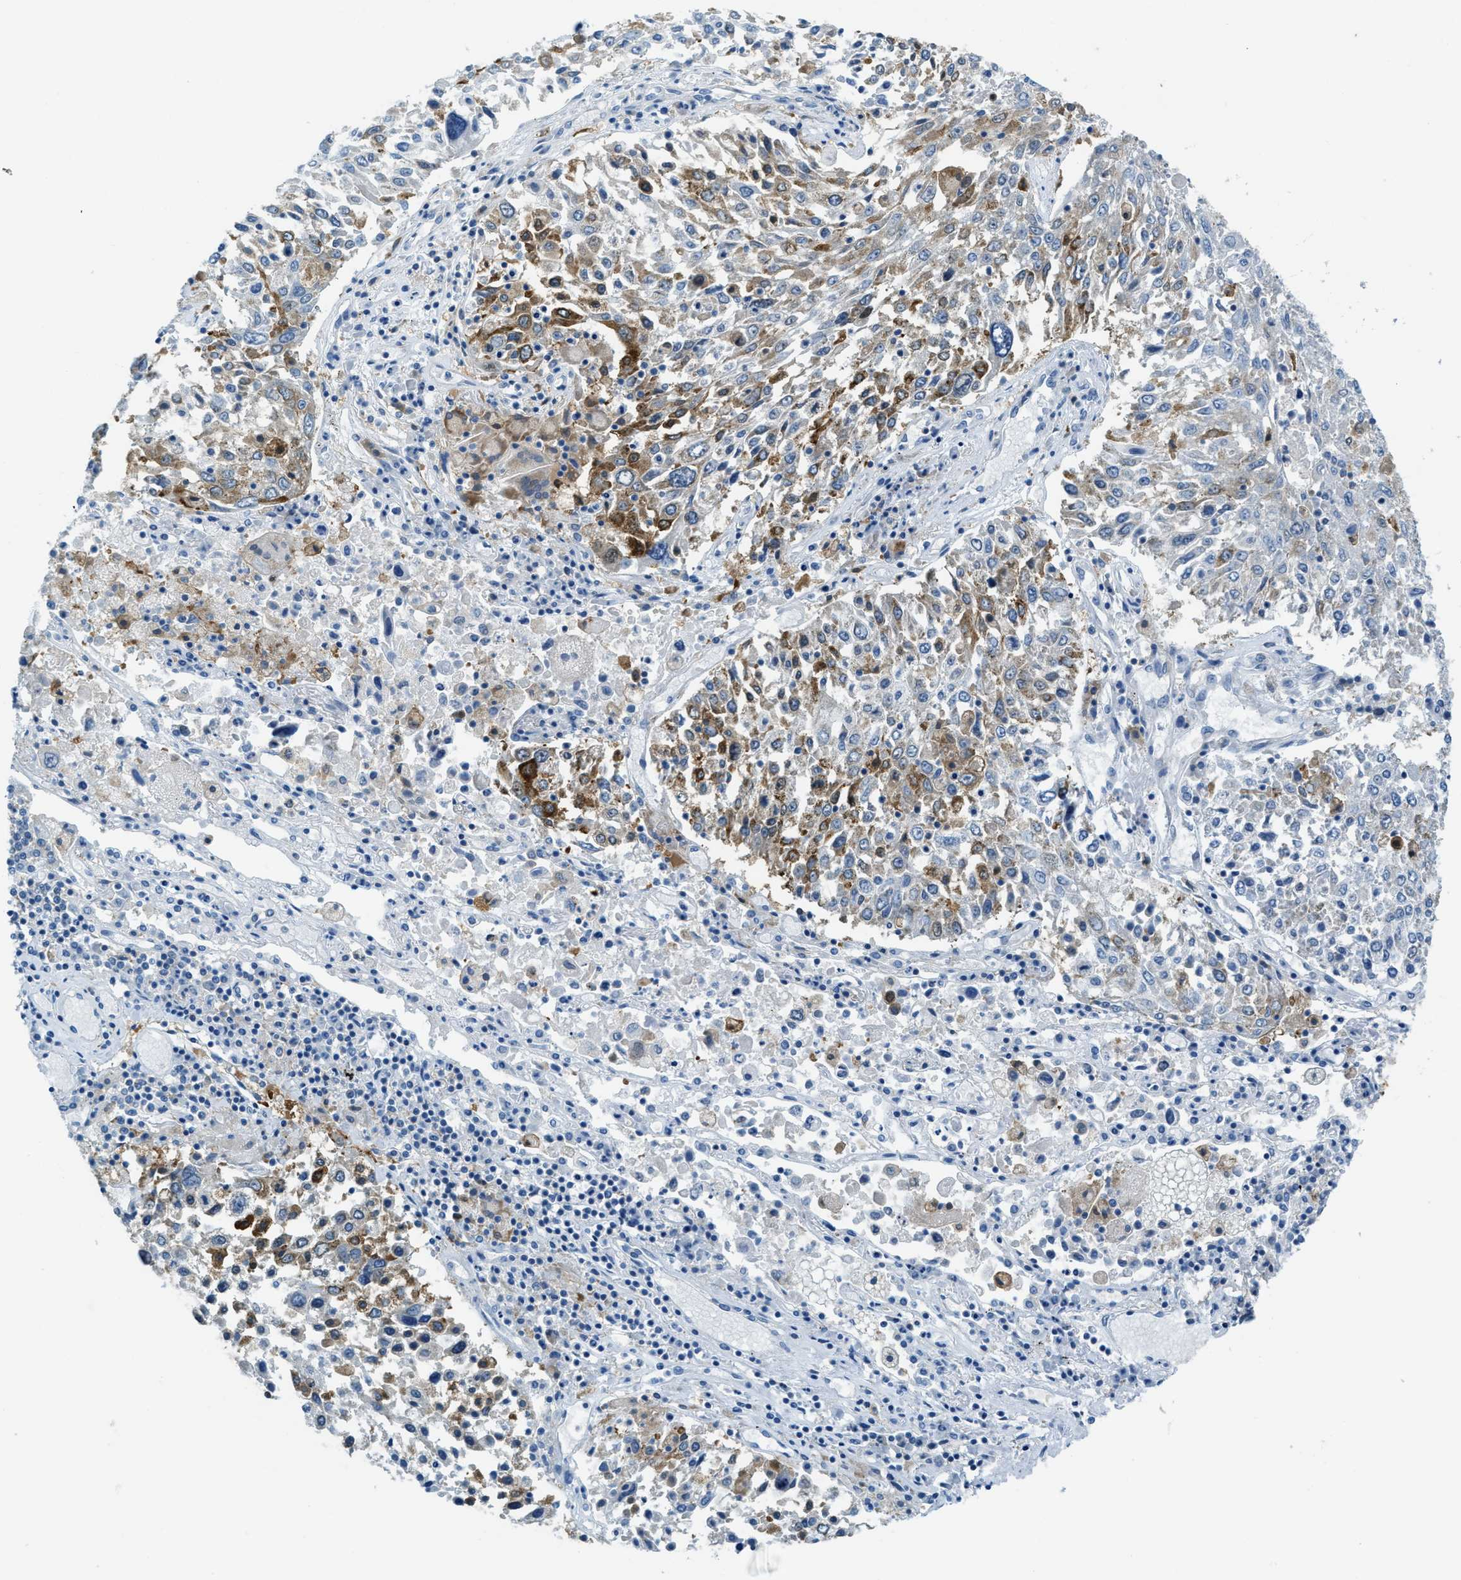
{"staining": {"intensity": "moderate", "quantity": "25%-75%", "location": "cytoplasmic/membranous"}, "tissue": "lung cancer", "cell_type": "Tumor cells", "image_type": "cancer", "snomed": [{"axis": "morphology", "description": "Squamous cell carcinoma, NOS"}, {"axis": "topography", "description": "Lung"}], "caption": "Protein staining of lung squamous cell carcinoma tissue exhibits moderate cytoplasmic/membranous staining in approximately 25%-75% of tumor cells.", "gene": "MATCAP2", "patient": {"sex": "male", "age": 65}}